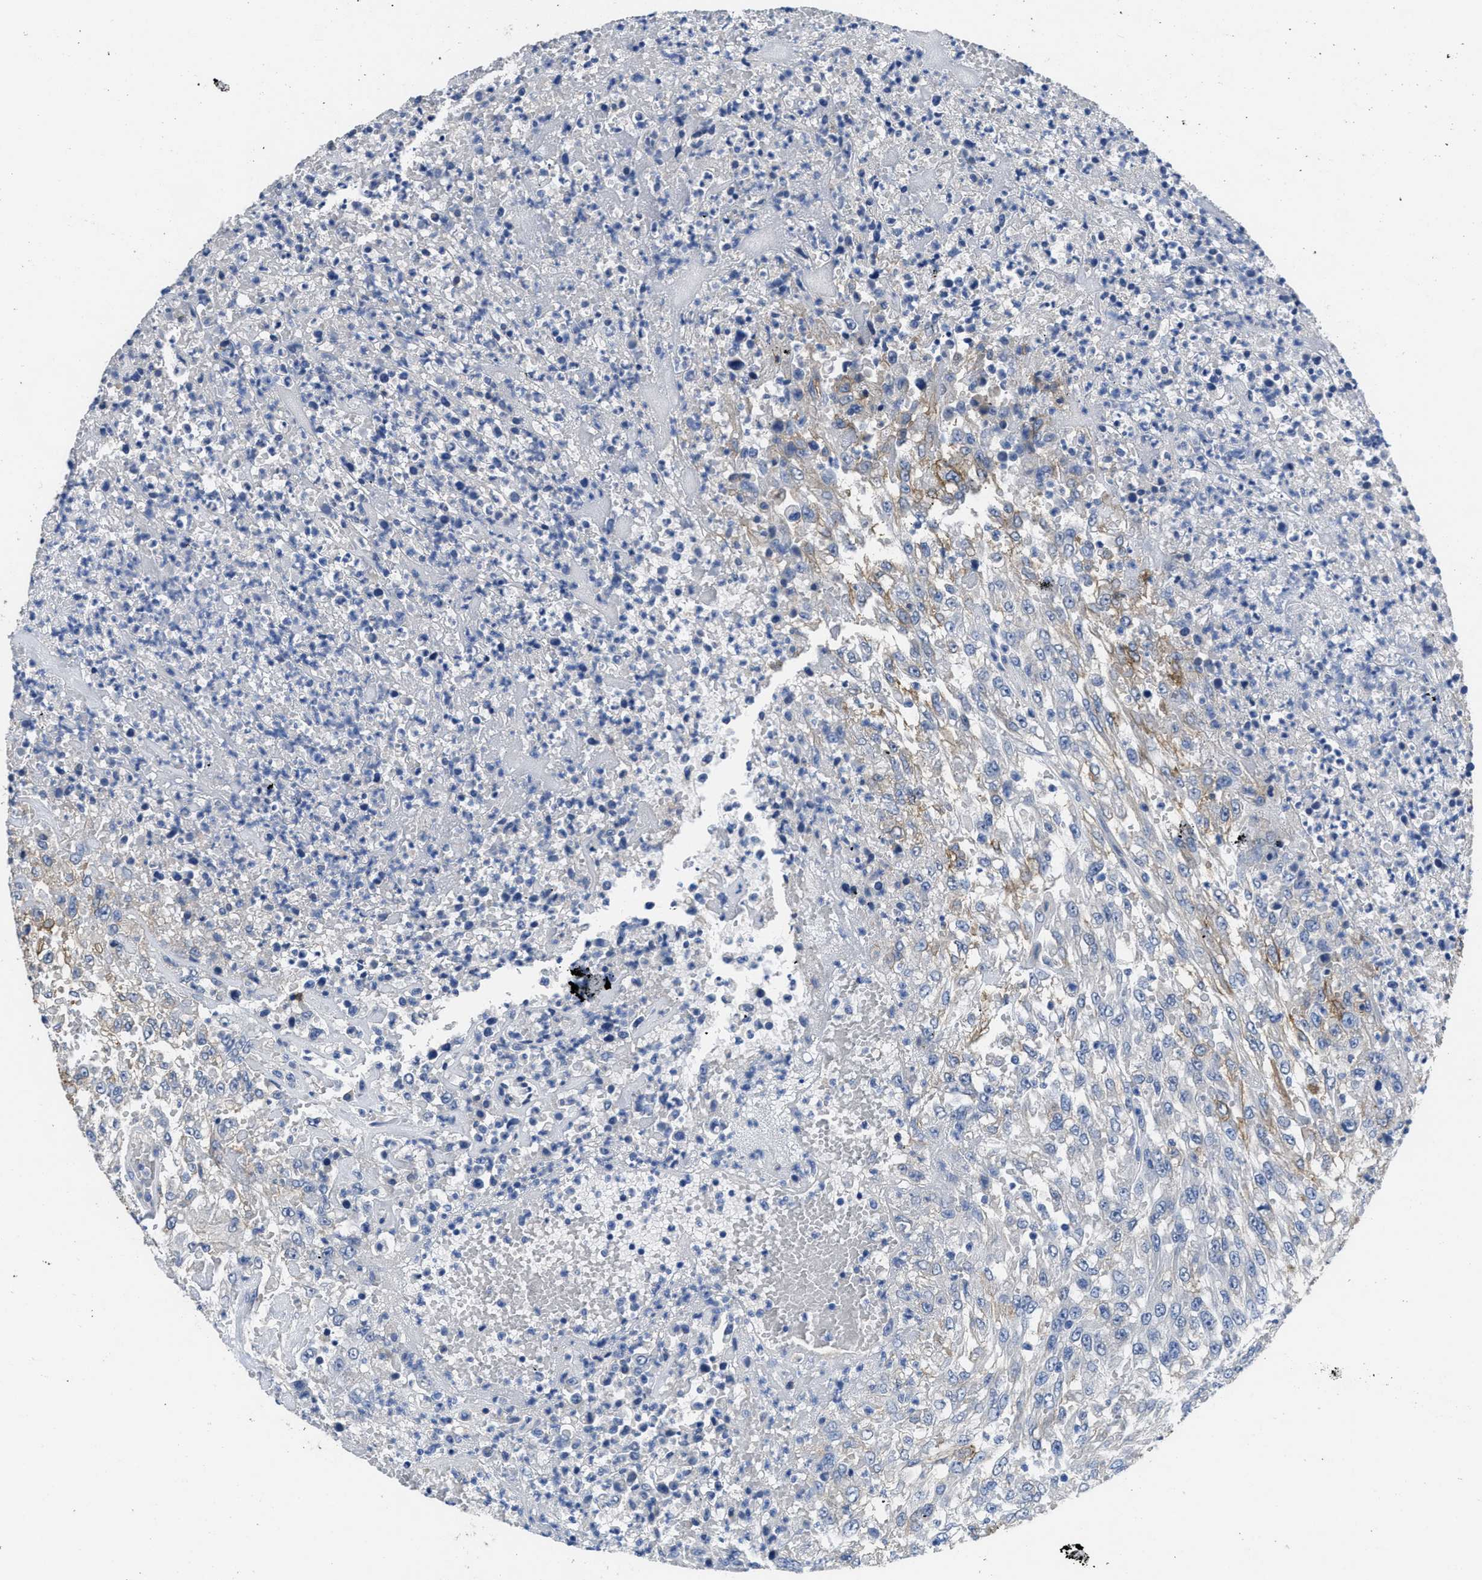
{"staining": {"intensity": "moderate", "quantity": "<25%", "location": "cytoplasmic/membranous"}, "tissue": "urothelial cancer", "cell_type": "Tumor cells", "image_type": "cancer", "snomed": [{"axis": "morphology", "description": "Urothelial carcinoma, High grade"}, {"axis": "topography", "description": "Urinary bladder"}], "caption": "This histopathology image displays urothelial carcinoma (high-grade) stained with IHC to label a protein in brown. The cytoplasmic/membranous of tumor cells show moderate positivity for the protein. Nuclei are counter-stained blue.", "gene": "CA9", "patient": {"sex": "male", "age": 46}}